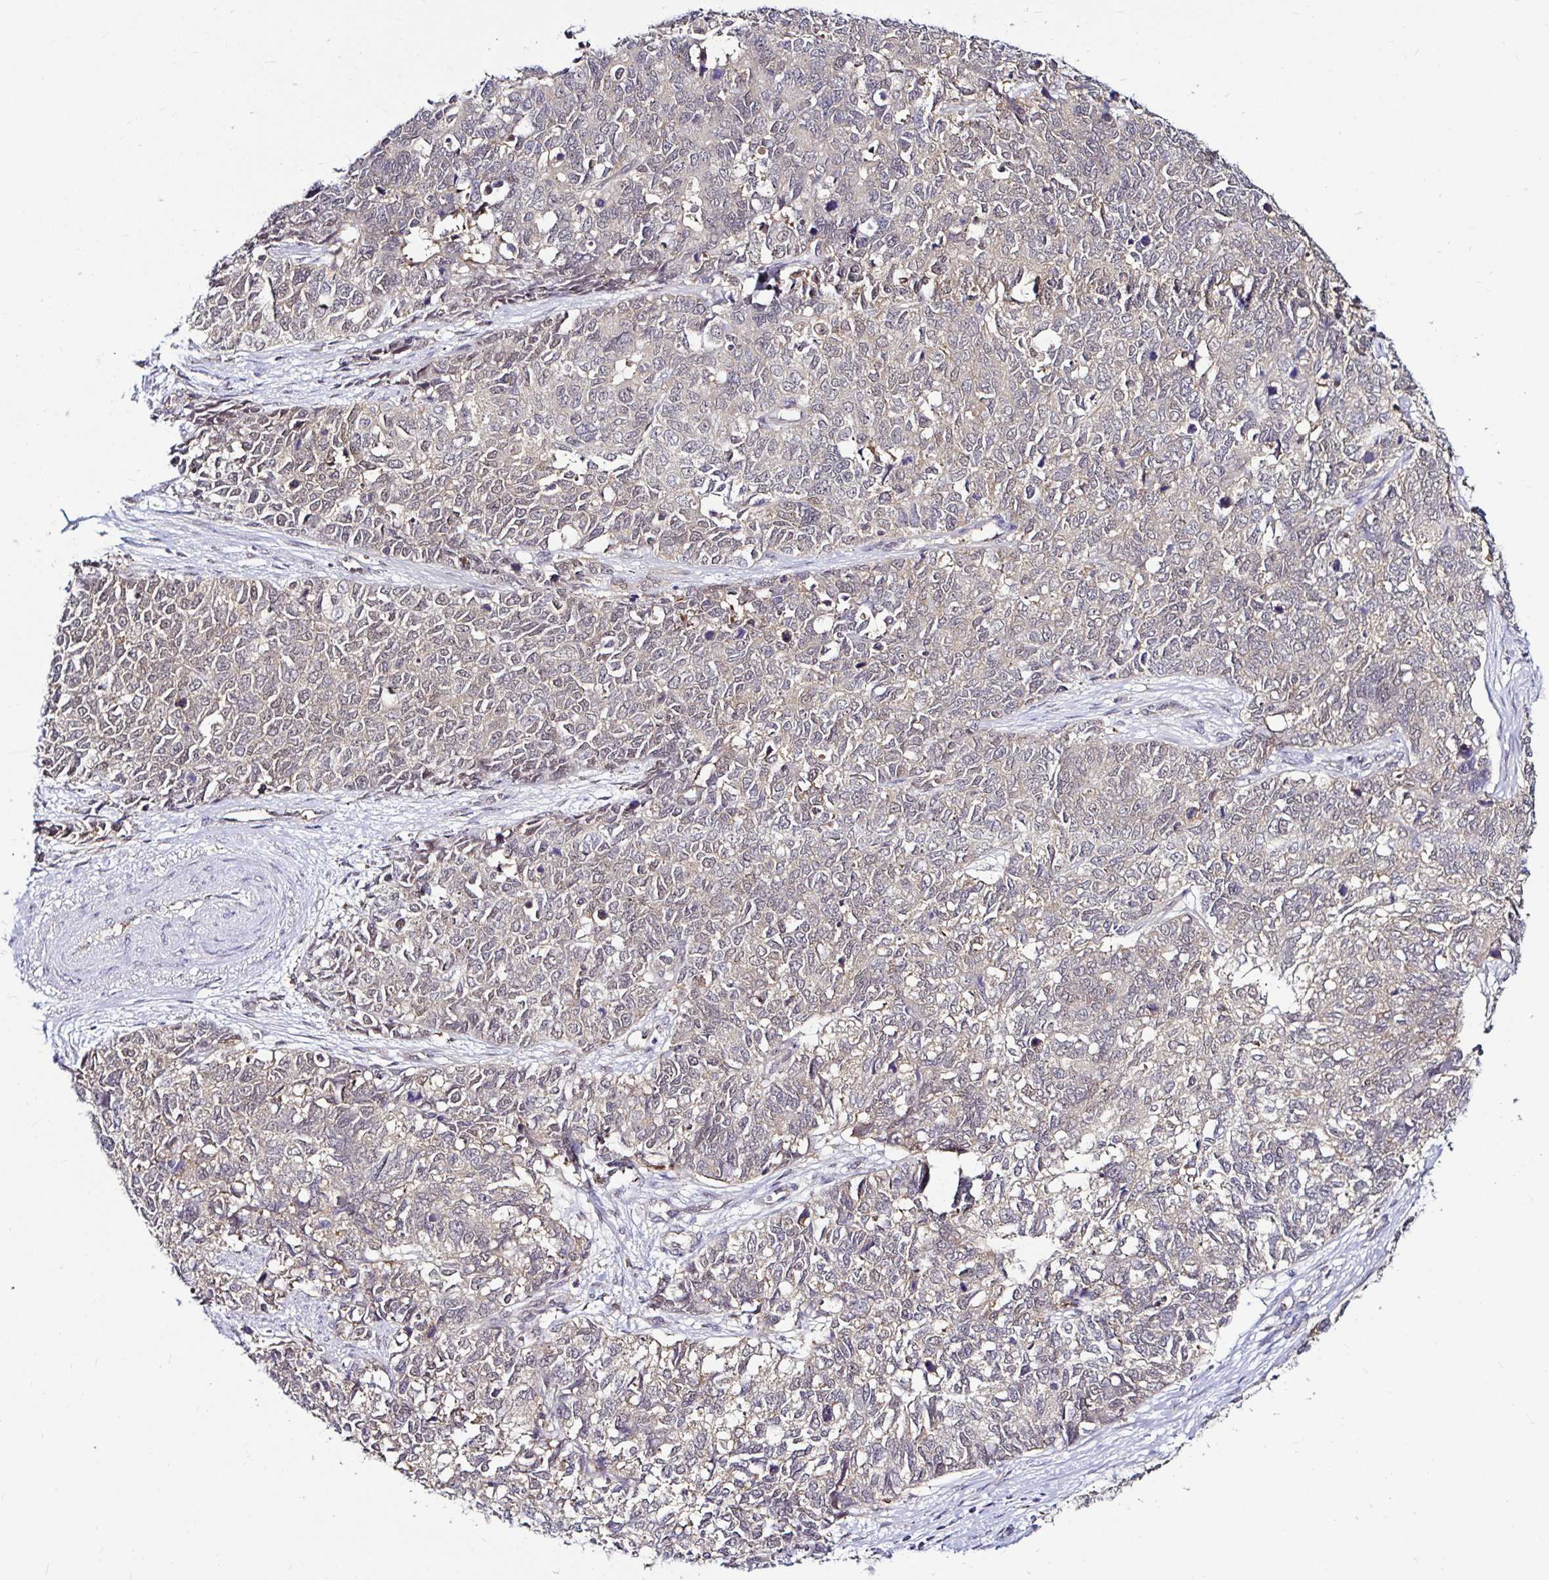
{"staining": {"intensity": "weak", "quantity": "<25%", "location": "nuclear"}, "tissue": "cervical cancer", "cell_type": "Tumor cells", "image_type": "cancer", "snomed": [{"axis": "morphology", "description": "Adenocarcinoma, NOS"}, {"axis": "topography", "description": "Cervix"}], "caption": "Protein analysis of cervical cancer (adenocarcinoma) reveals no significant staining in tumor cells.", "gene": "PSMD3", "patient": {"sex": "female", "age": 63}}